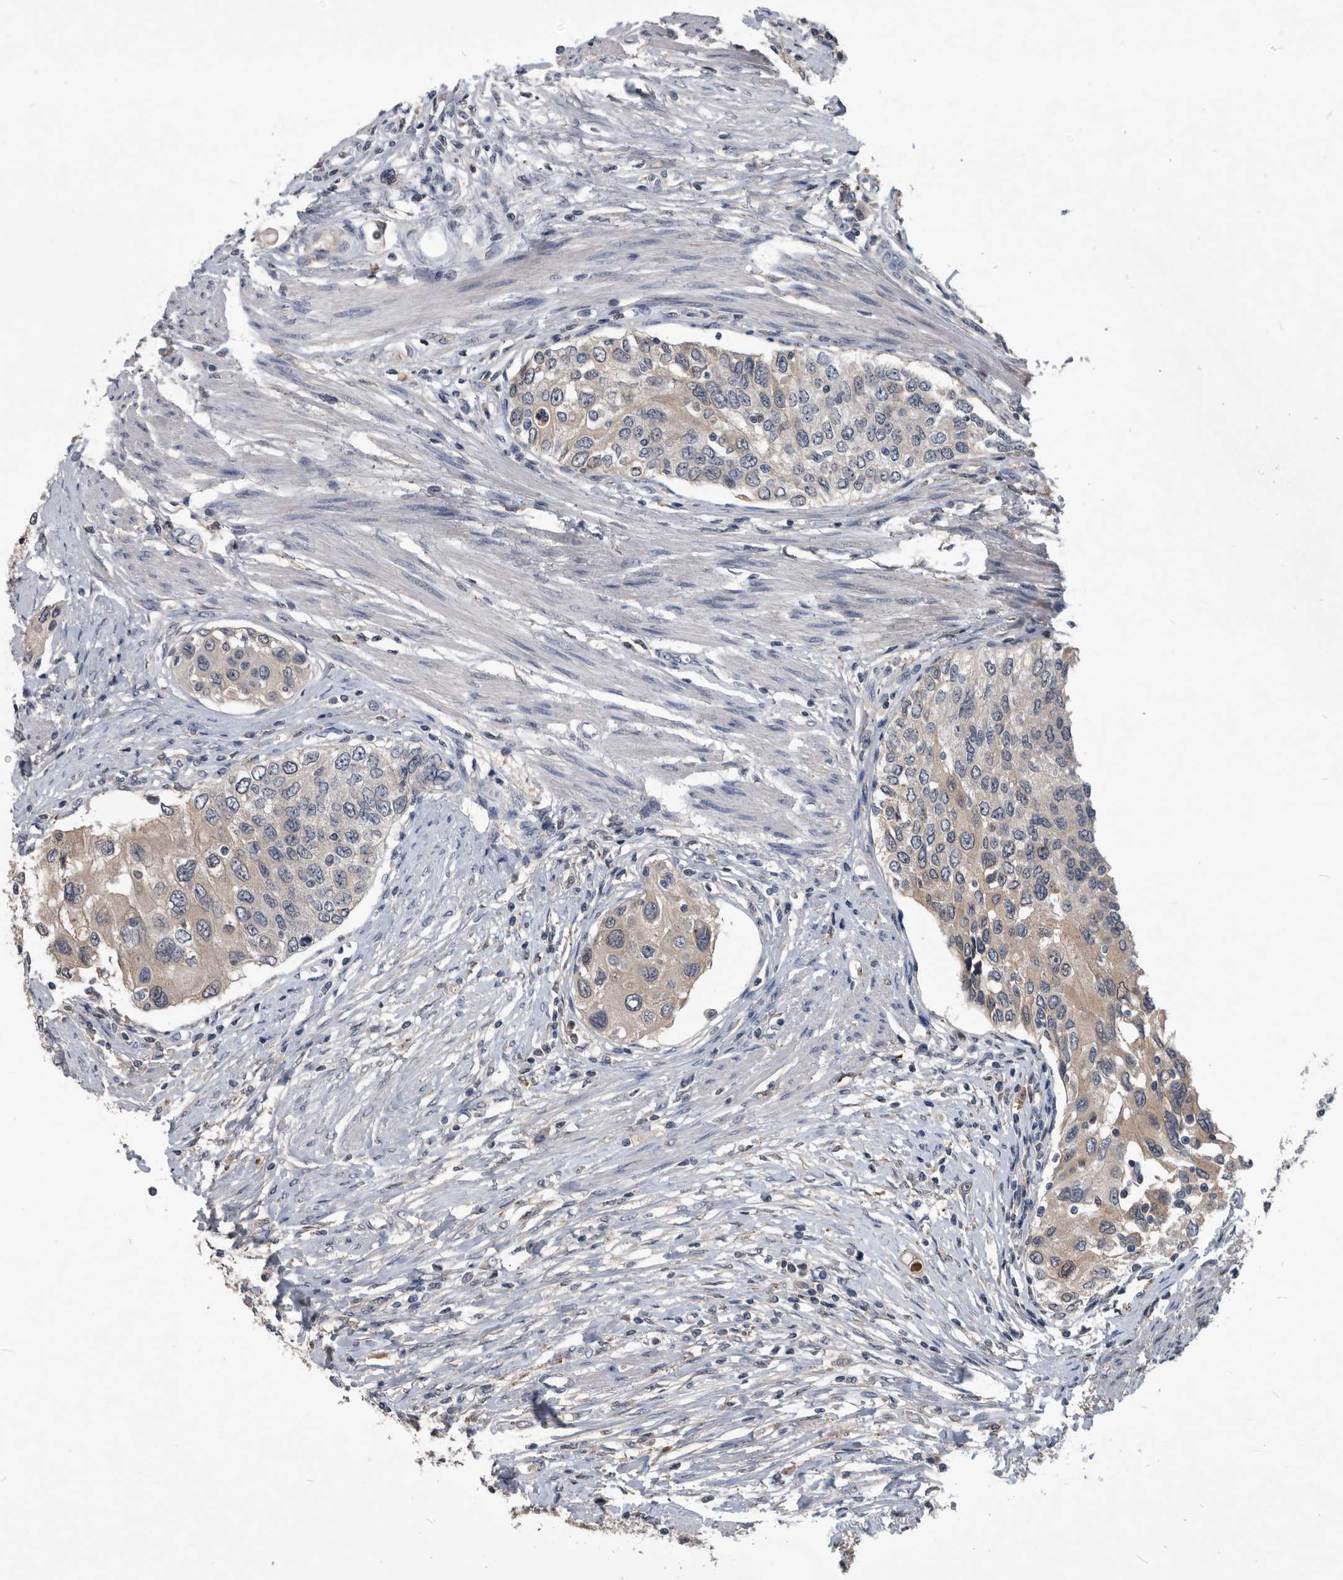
{"staining": {"intensity": "weak", "quantity": "<25%", "location": "cytoplasmic/membranous"}, "tissue": "urothelial cancer", "cell_type": "Tumor cells", "image_type": "cancer", "snomed": [{"axis": "morphology", "description": "Urothelial carcinoma, High grade"}, {"axis": "topography", "description": "Urinary bladder"}], "caption": "An immunohistochemistry (IHC) image of high-grade urothelial carcinoma is shown. There is no staining in tumor cells of high-grade urothelial carcinoma.", "gene": "PDXK", "patient": {"sex": "female", "age": 56}}